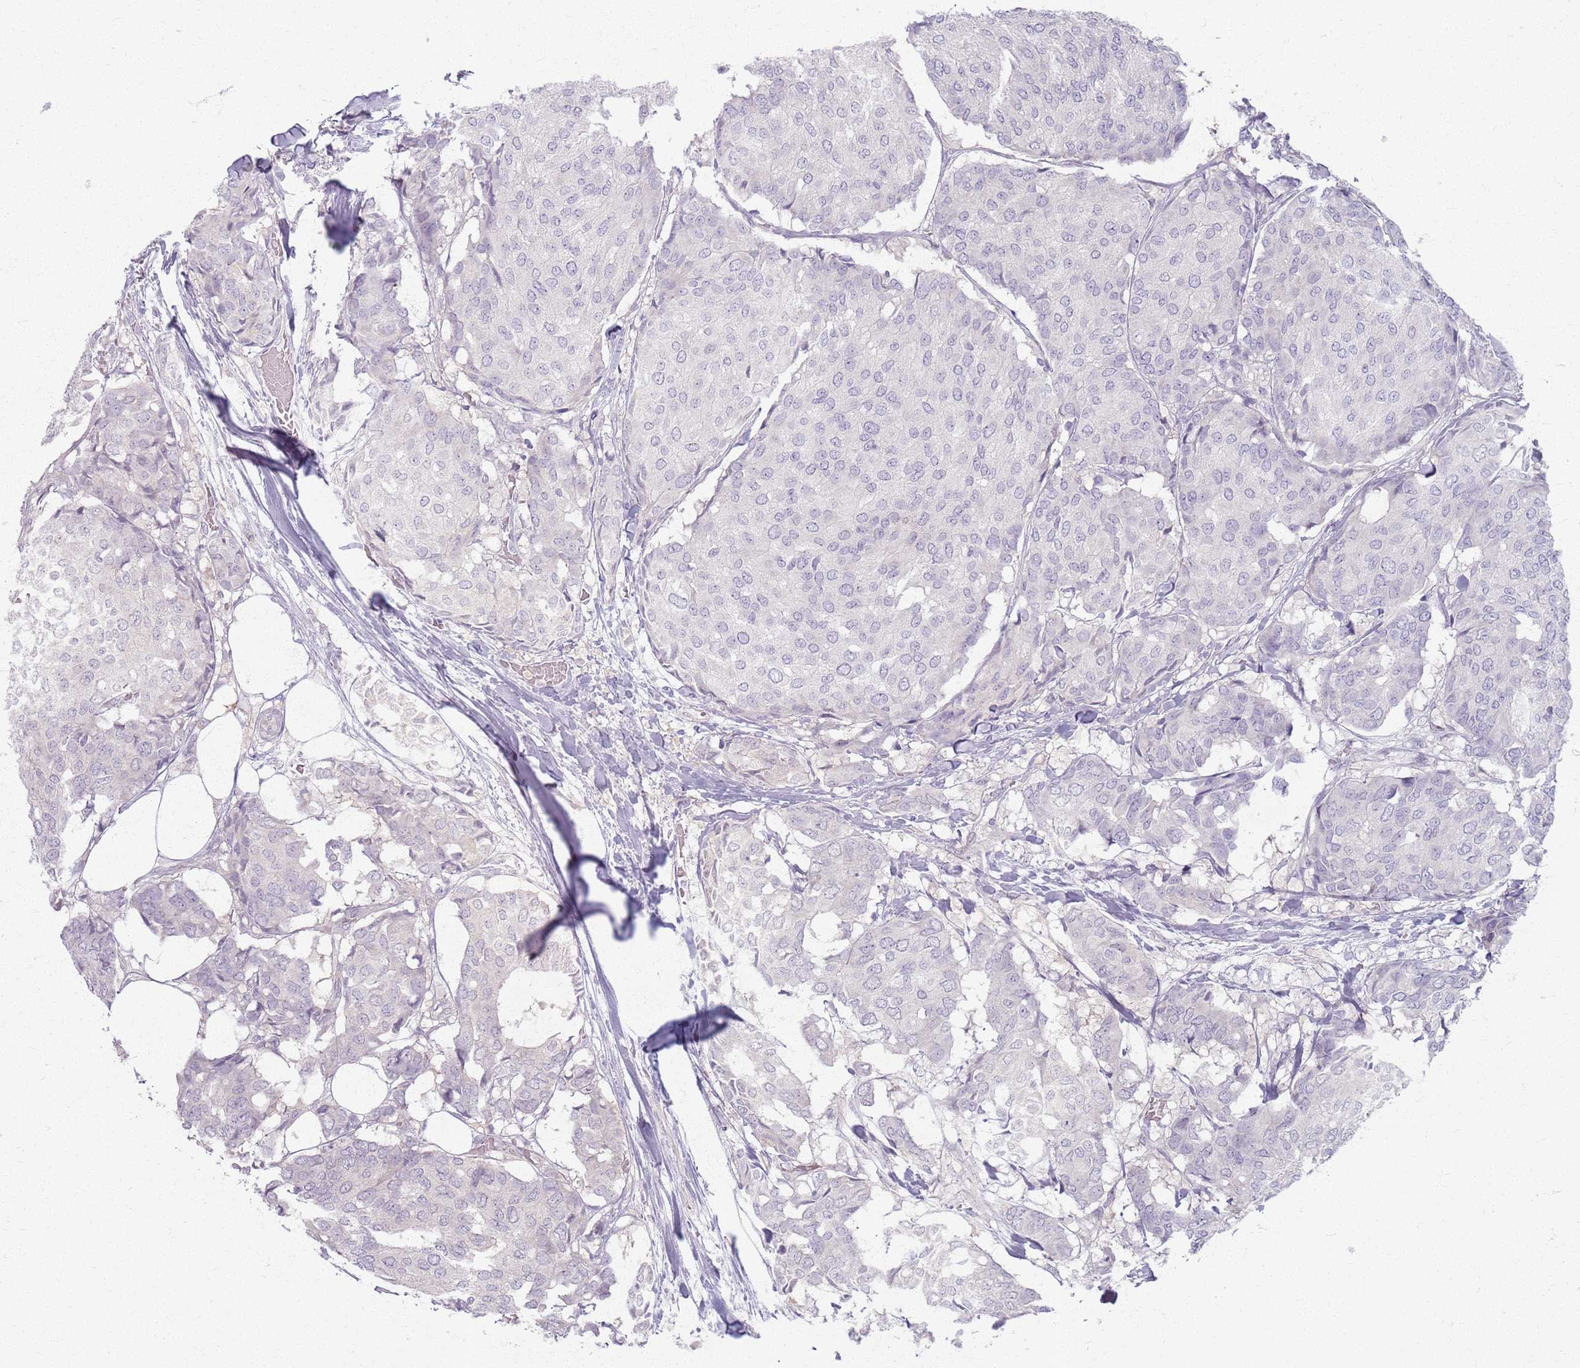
{"staining": {"intensity": "negative", "quantity": "none", "location": "none"}, "tissue": "breast cancer", "cell_type": "Tumor cells", "image_type": "cancer", "snomed": [{"axis": "morphology", "description": "Duct carcinoma"}, {"axis": "topography", "description": "Breast"}], "caption": "This is an IHC photomicrograph of human breast cancer (invasive ductal carcinoma). There is no expression in tumor cells.", "gene": "CRIPT", "patient": {"sex": "female", "age": 75}}